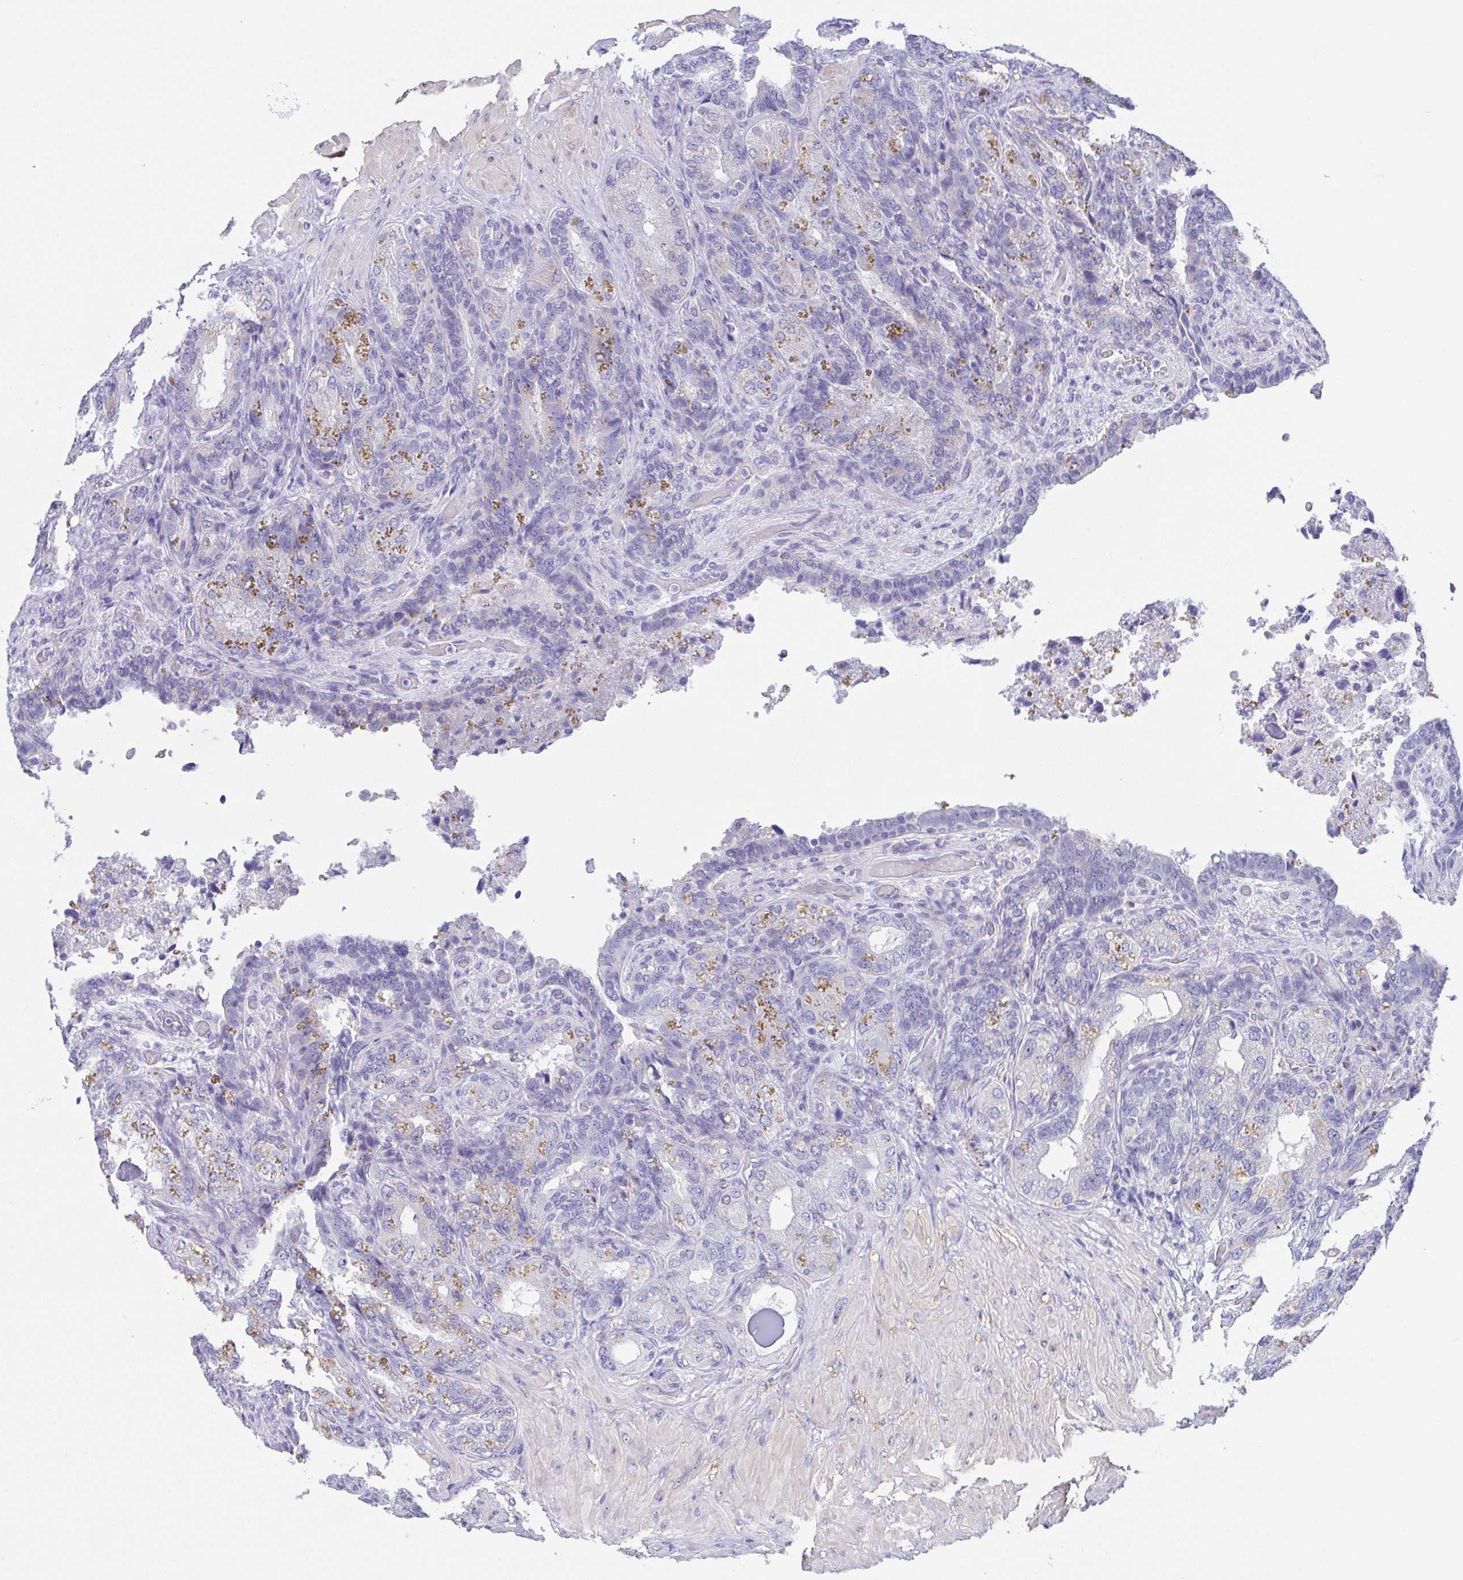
{"staining": {"intensity": "negative", "quantity": "none", "location": "none"}, "tissue": "seminal vesicle", "cell_type": "Glandular cells", "image_type": "normal", "snomed": [{"axis": "morphology", "description": "Normal tissue, NOS"}, {"axis": "topography", "description": "Seminal veicle"}], "caption": "Immunohistochemistry (IHC) of normal seminal vesicle exhibits no staining in glandular cells.", "gene": "MUCL3", "patient": {"sex": "male", "age": 57}}